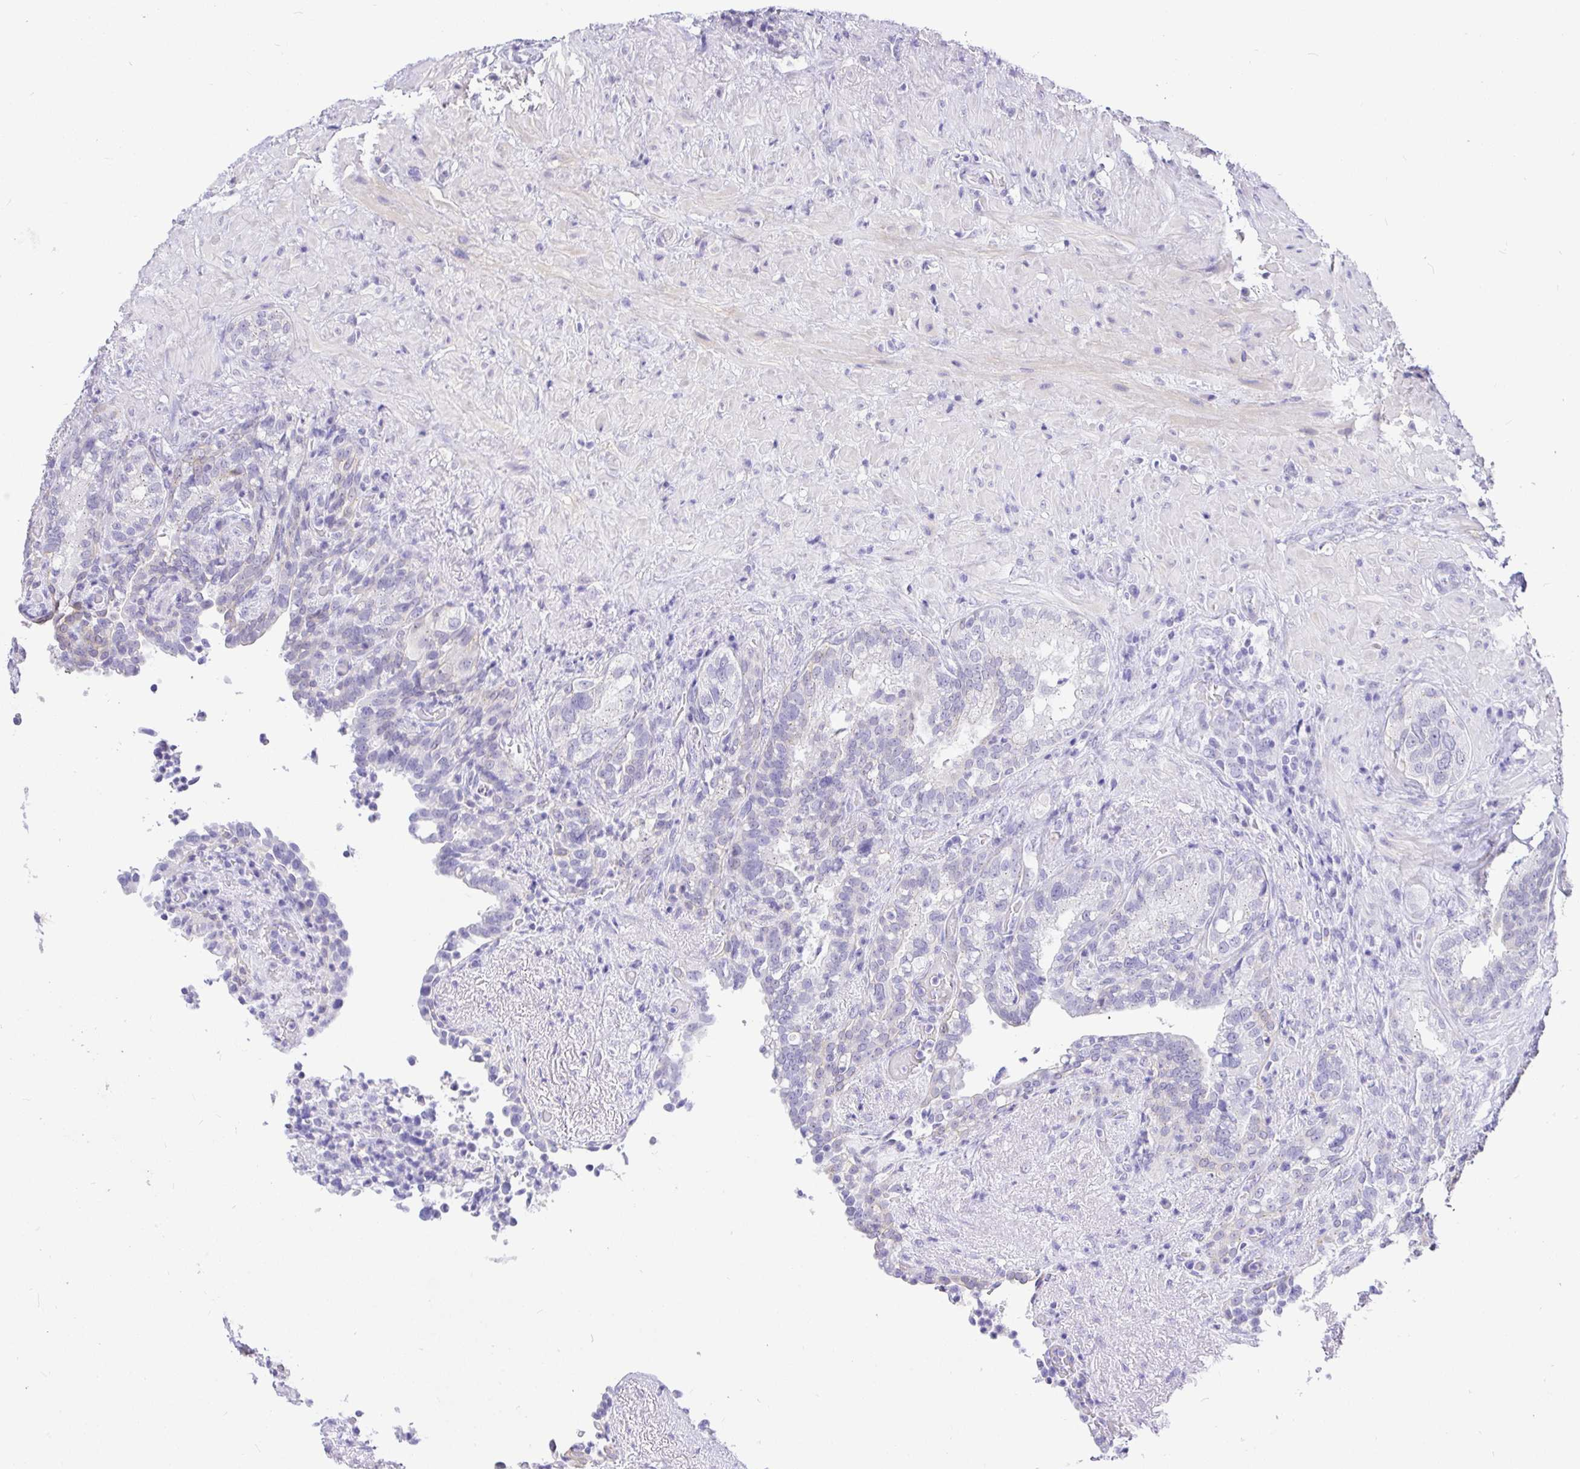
{"staining": {"intensity": "negative", "quantity": "none", "location": "none"}, "tissue": "seminal vesicle", "cell_type": "Glandular cells", "image_type": "normal", "snomed": [{"axis": "morphology", "description": "Normal tissue, NOS"}, {"axis": "topography", "description": "Seminal veicle"}], "caption": "This is an immunohistochemistry (IHC) image of unremarkable seminal vesicle. There is no staining in glandular cells.", "gene": "EZHIP", "patient": {"sex": "male", "age": 68}}